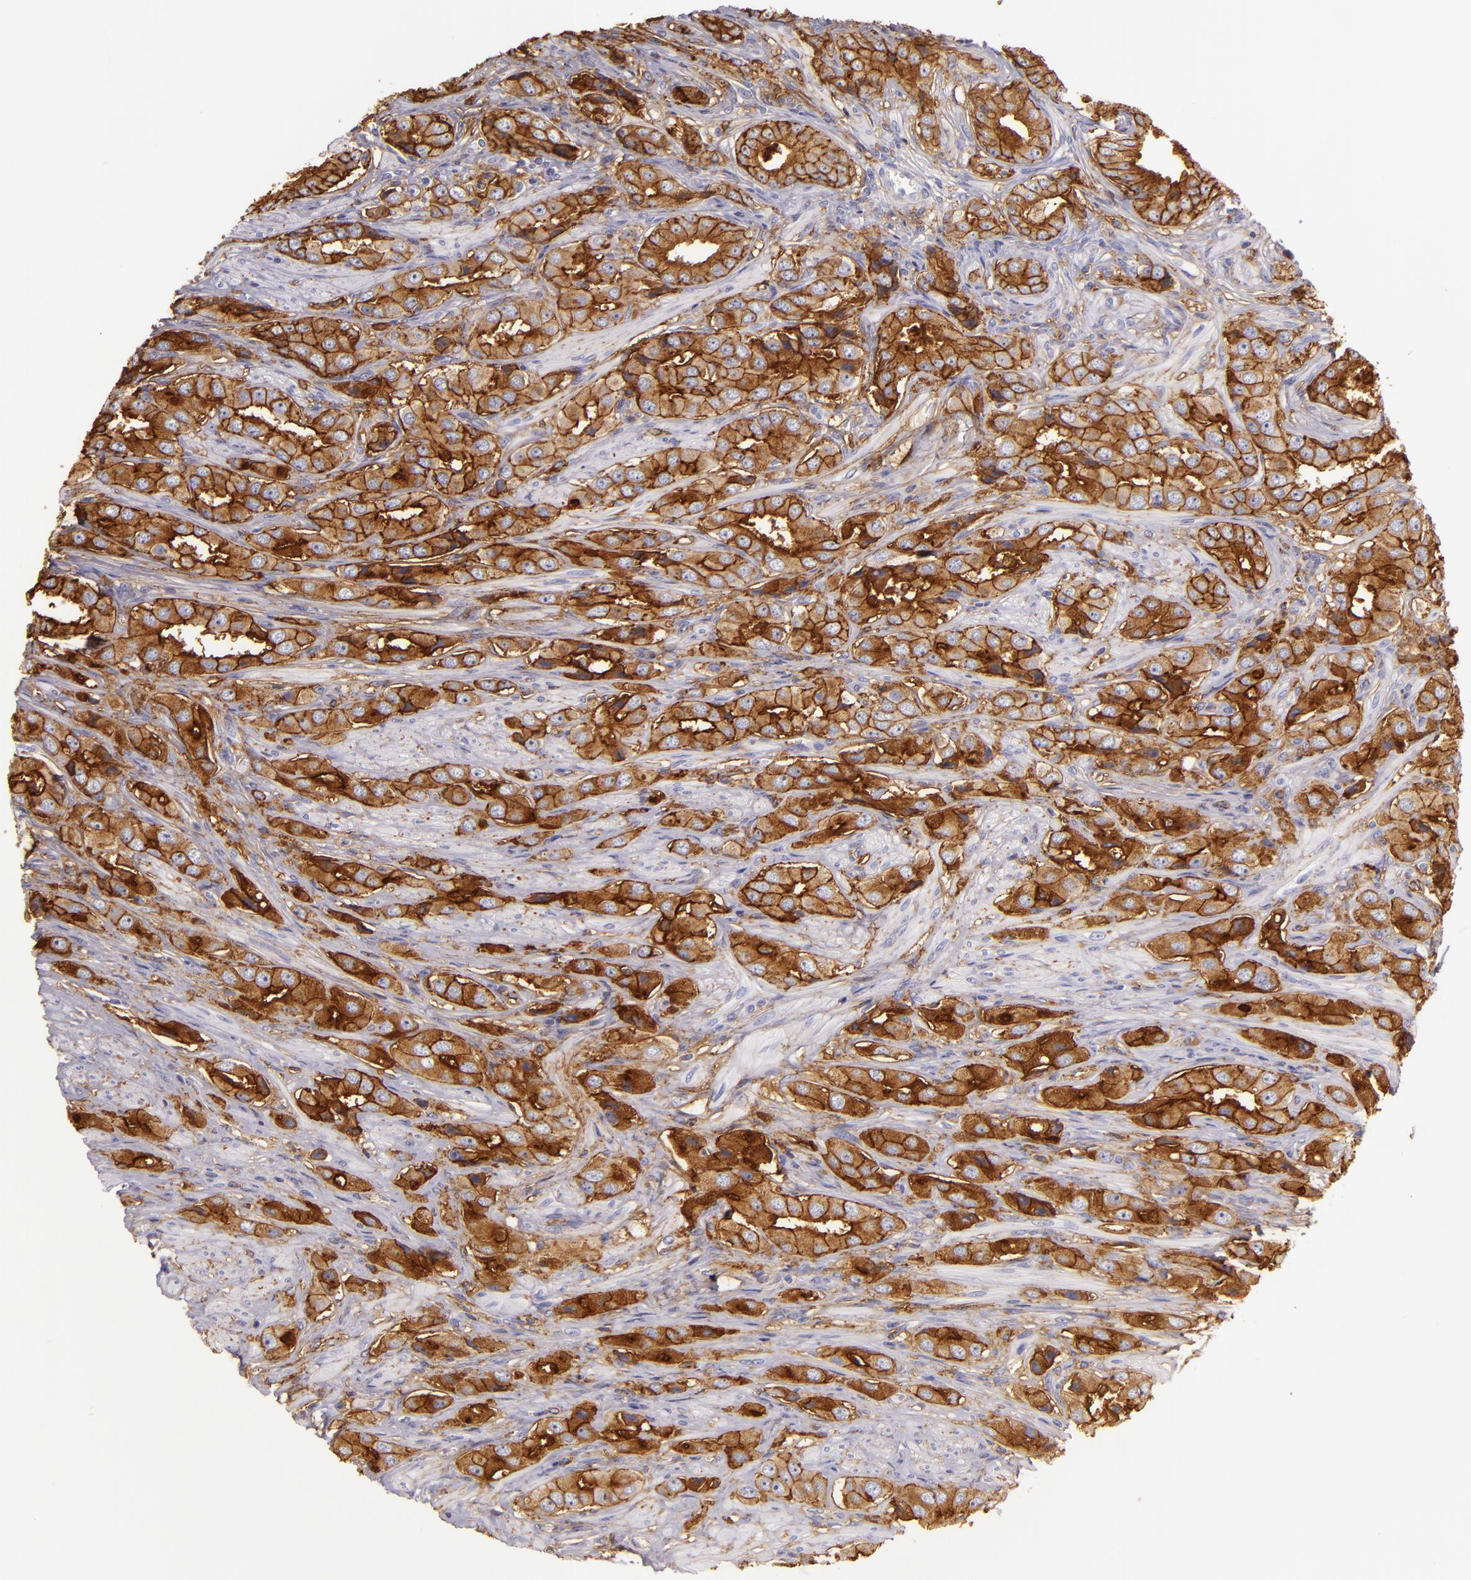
{"staining": {"intensity": "strong", "quantity": ">75%", "location": "cytoplasmic/membranous"}, "tissue": "prostate cancer", "cell_type": "Tumor cells", "image_type": "cancer", "snomed": [{"axis": "morphology", "description": "Adenocarcinoma, Medium grade"}, {"axis": "topography", "description": "Prostate"}], "caption": "An image of human prostate medium-grade adenocarcinoma stained for a protein reveals strong cytoplasmic/membranous brown staining in tumor cells. (DAB IHC with brightfield microscopy, high magnification).", "gene": "CD9", "patient": {"sex": "male", "age": 53}}